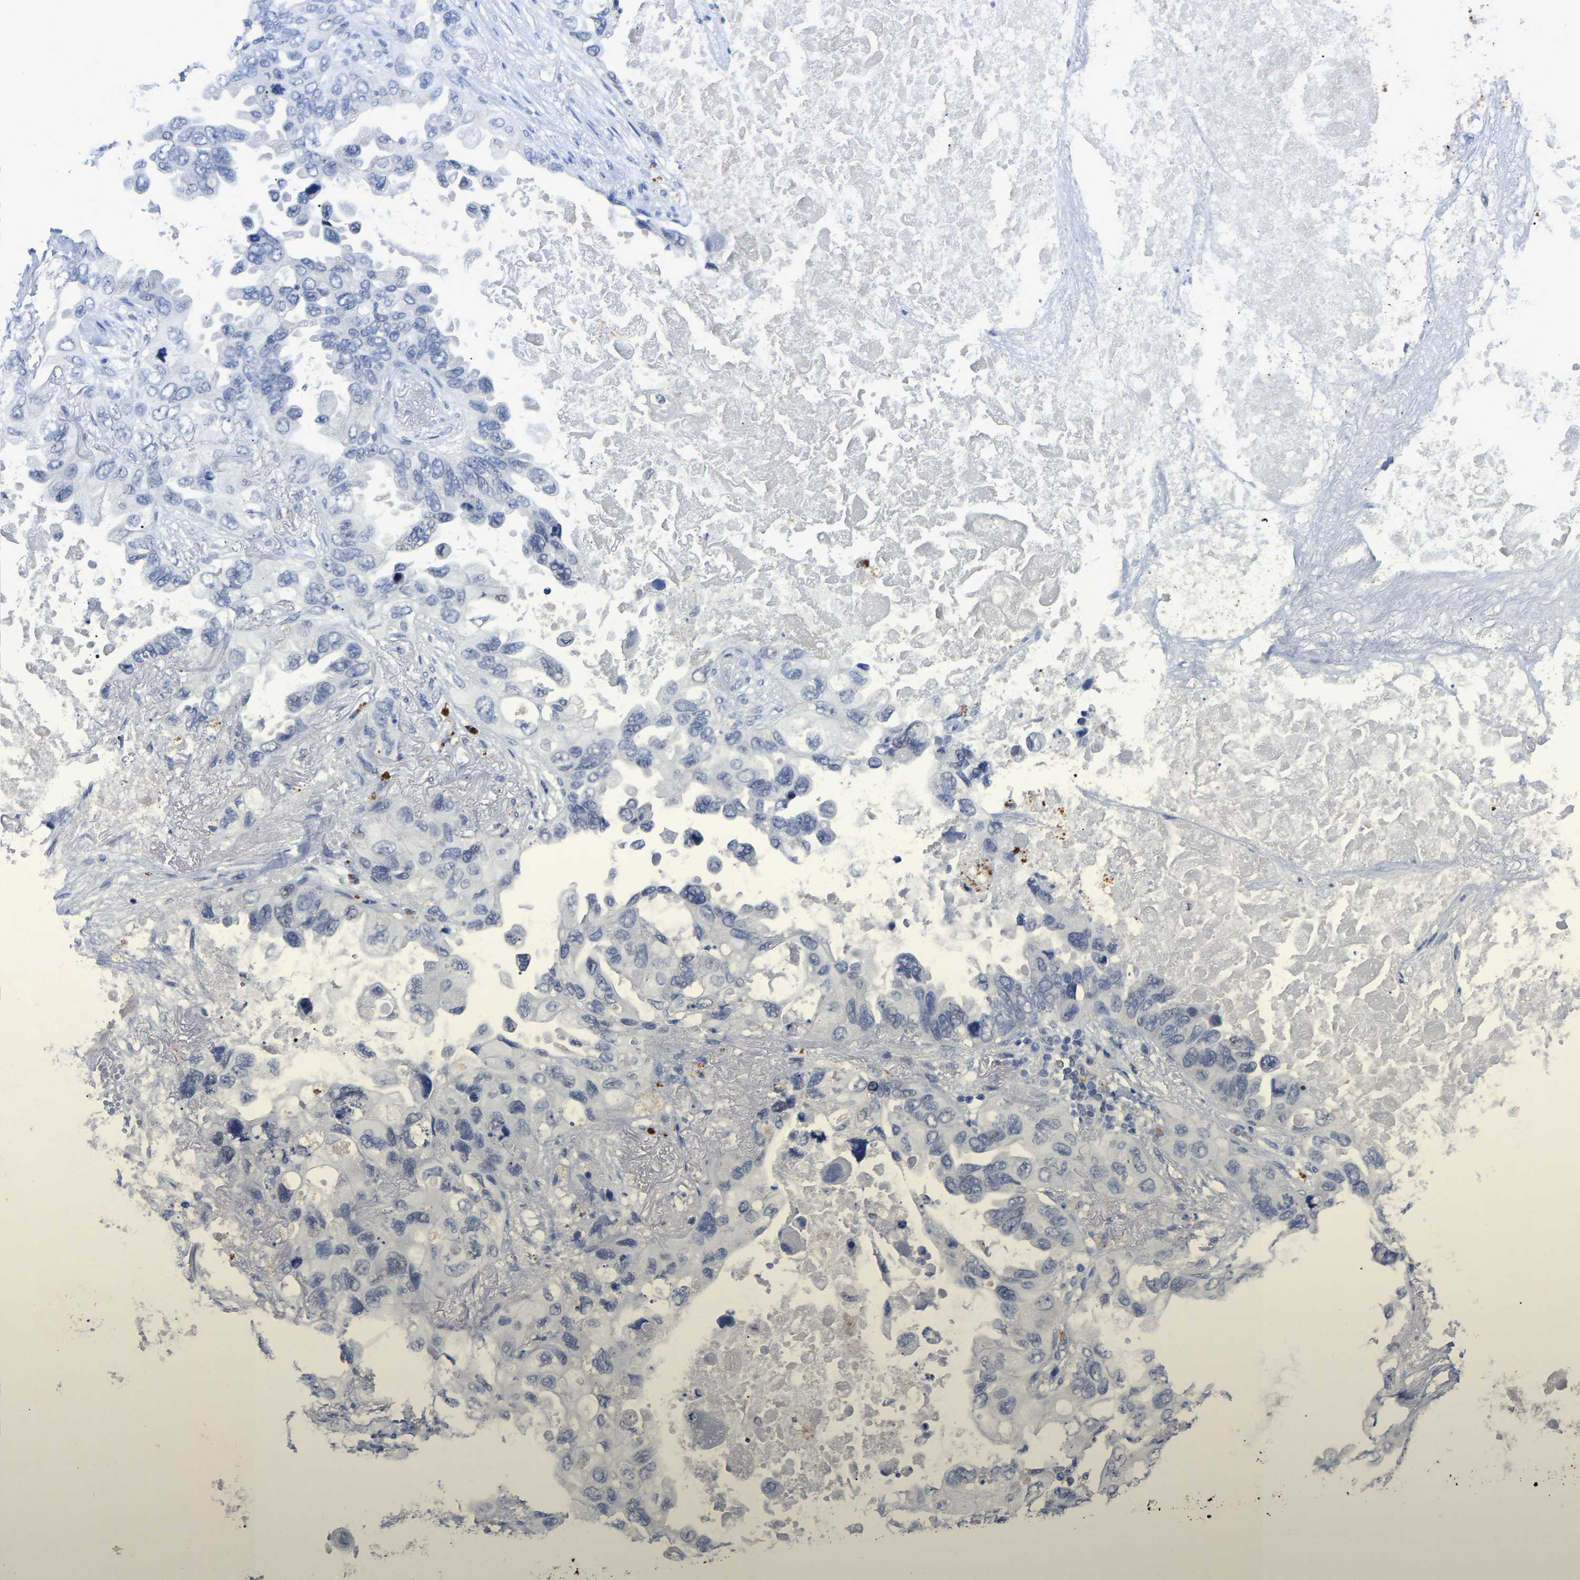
{"staining": {"intensity": "negative", "quantity": "none", "location": "none"}, "tissue": "lung cancer", "cell_type": "Tumor cells", "image_type": "cancer", "snomed": [{"axis": "morphology", "description": "Squamous cell carcinoma, NOS"}, {"axis": "topography", "description": "Lung"}], "caption": "Human lung cancer (squamous cell carcinoma) stained for a protein using immunohistochemistry exhibits no expression in tumor cells.", "gene": "SMPD2", "patient": {"sex": "female", "age": 73}}